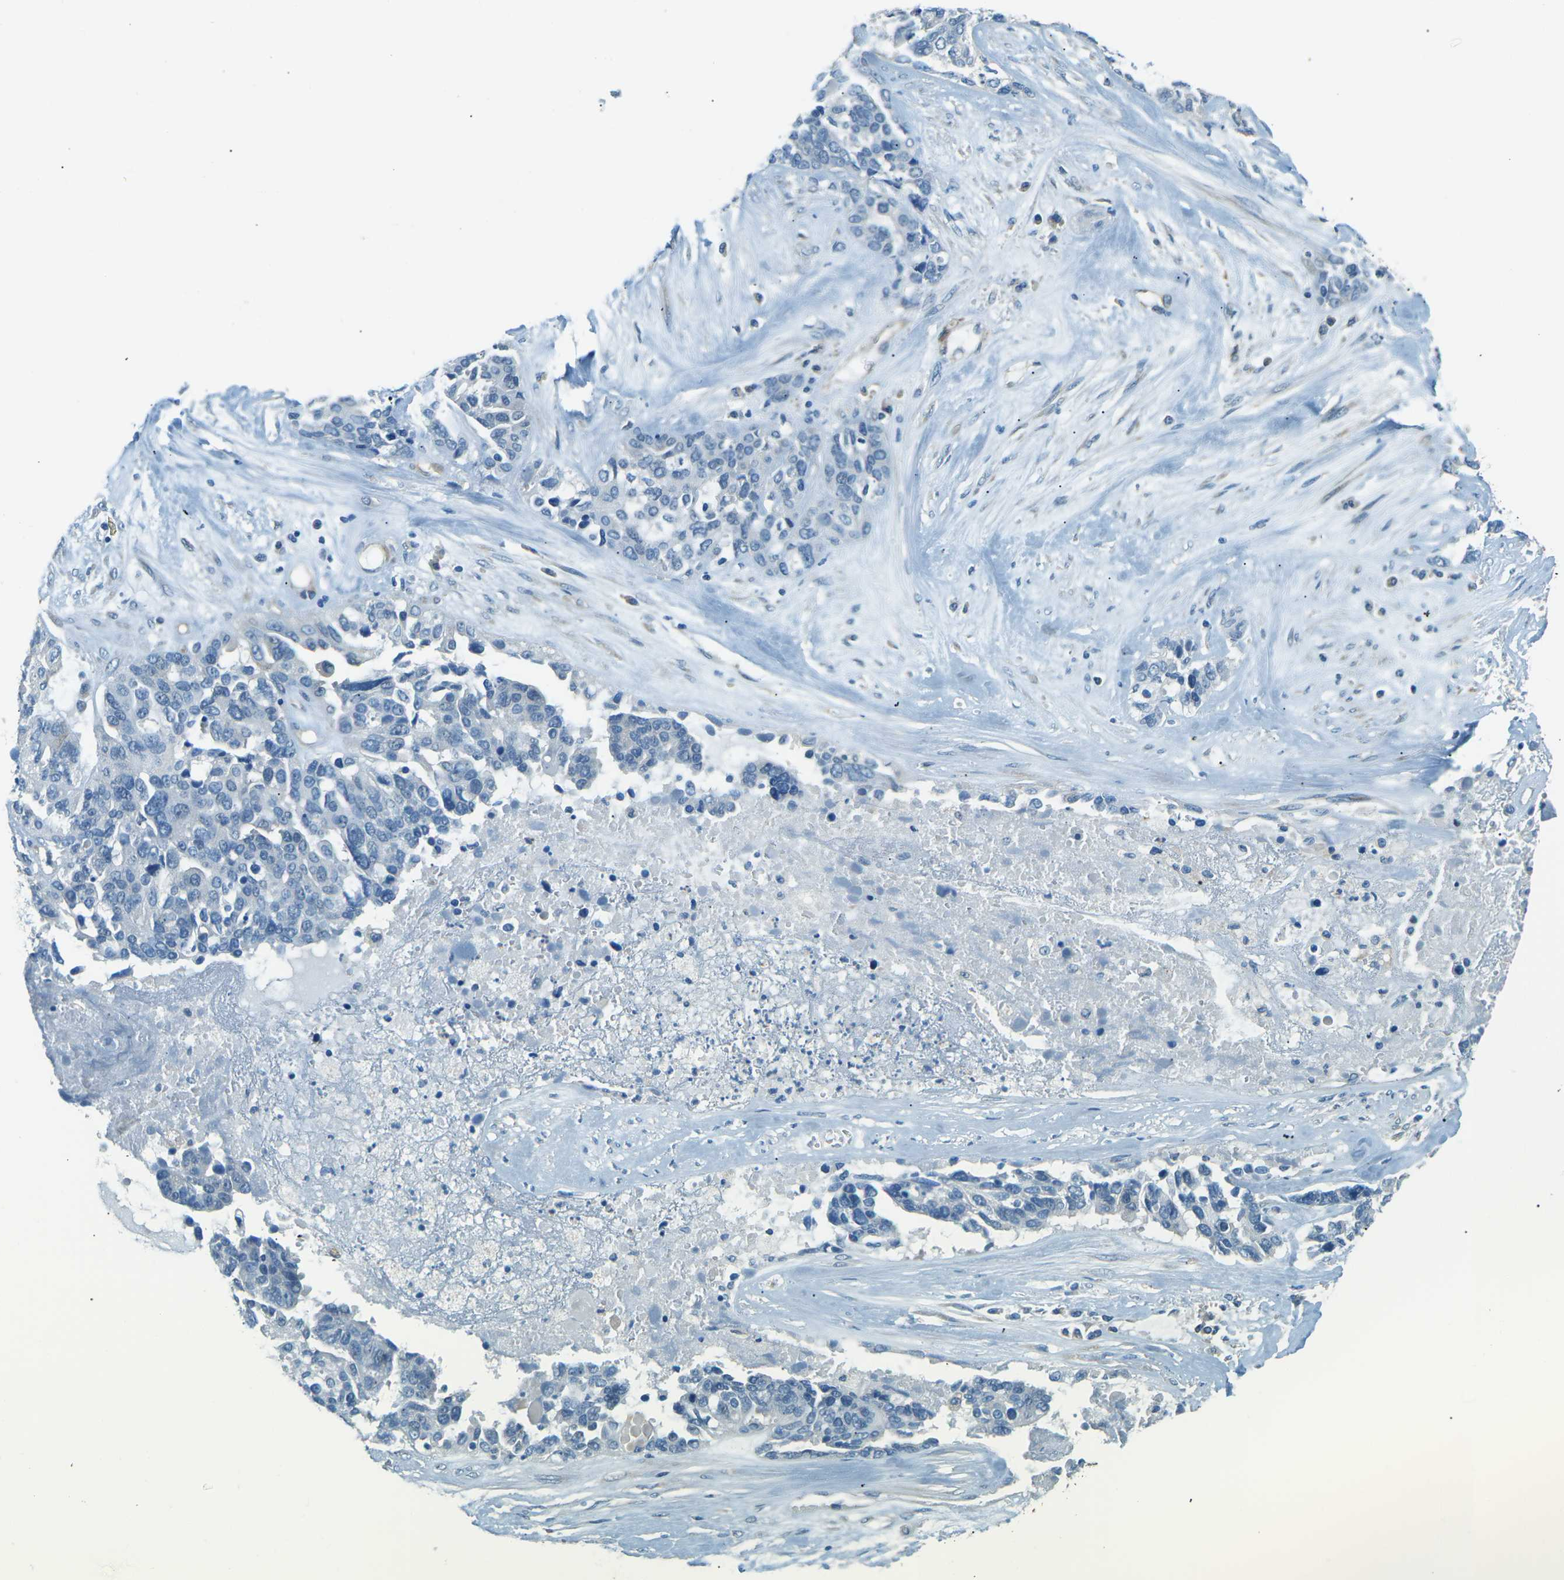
{"staining": {"intensity": "negative", "quantity": "none", "location": "none"}, "tissue": "ovarian cancer", "cell_type": "Tumor cells", "image_type": "cancer", "snomed": [{"axis": "morphology", "description": "Cystadenocarcinoma, serous, NOS"}, {"axis": "topography", "description": "Ovary"}], "caption": "Immunohistochemistry photomicrograph of ovarian cancer (serous cystadenocarcinoma) stained for a protein (brown), which reveals no expression in tumor cells. The staining is performed using DAB brown chromogen with nuclei counter-stained in using hematoxylin.", "gene": "ZNF367", "patient": {"sex": "female", "age": 44}}